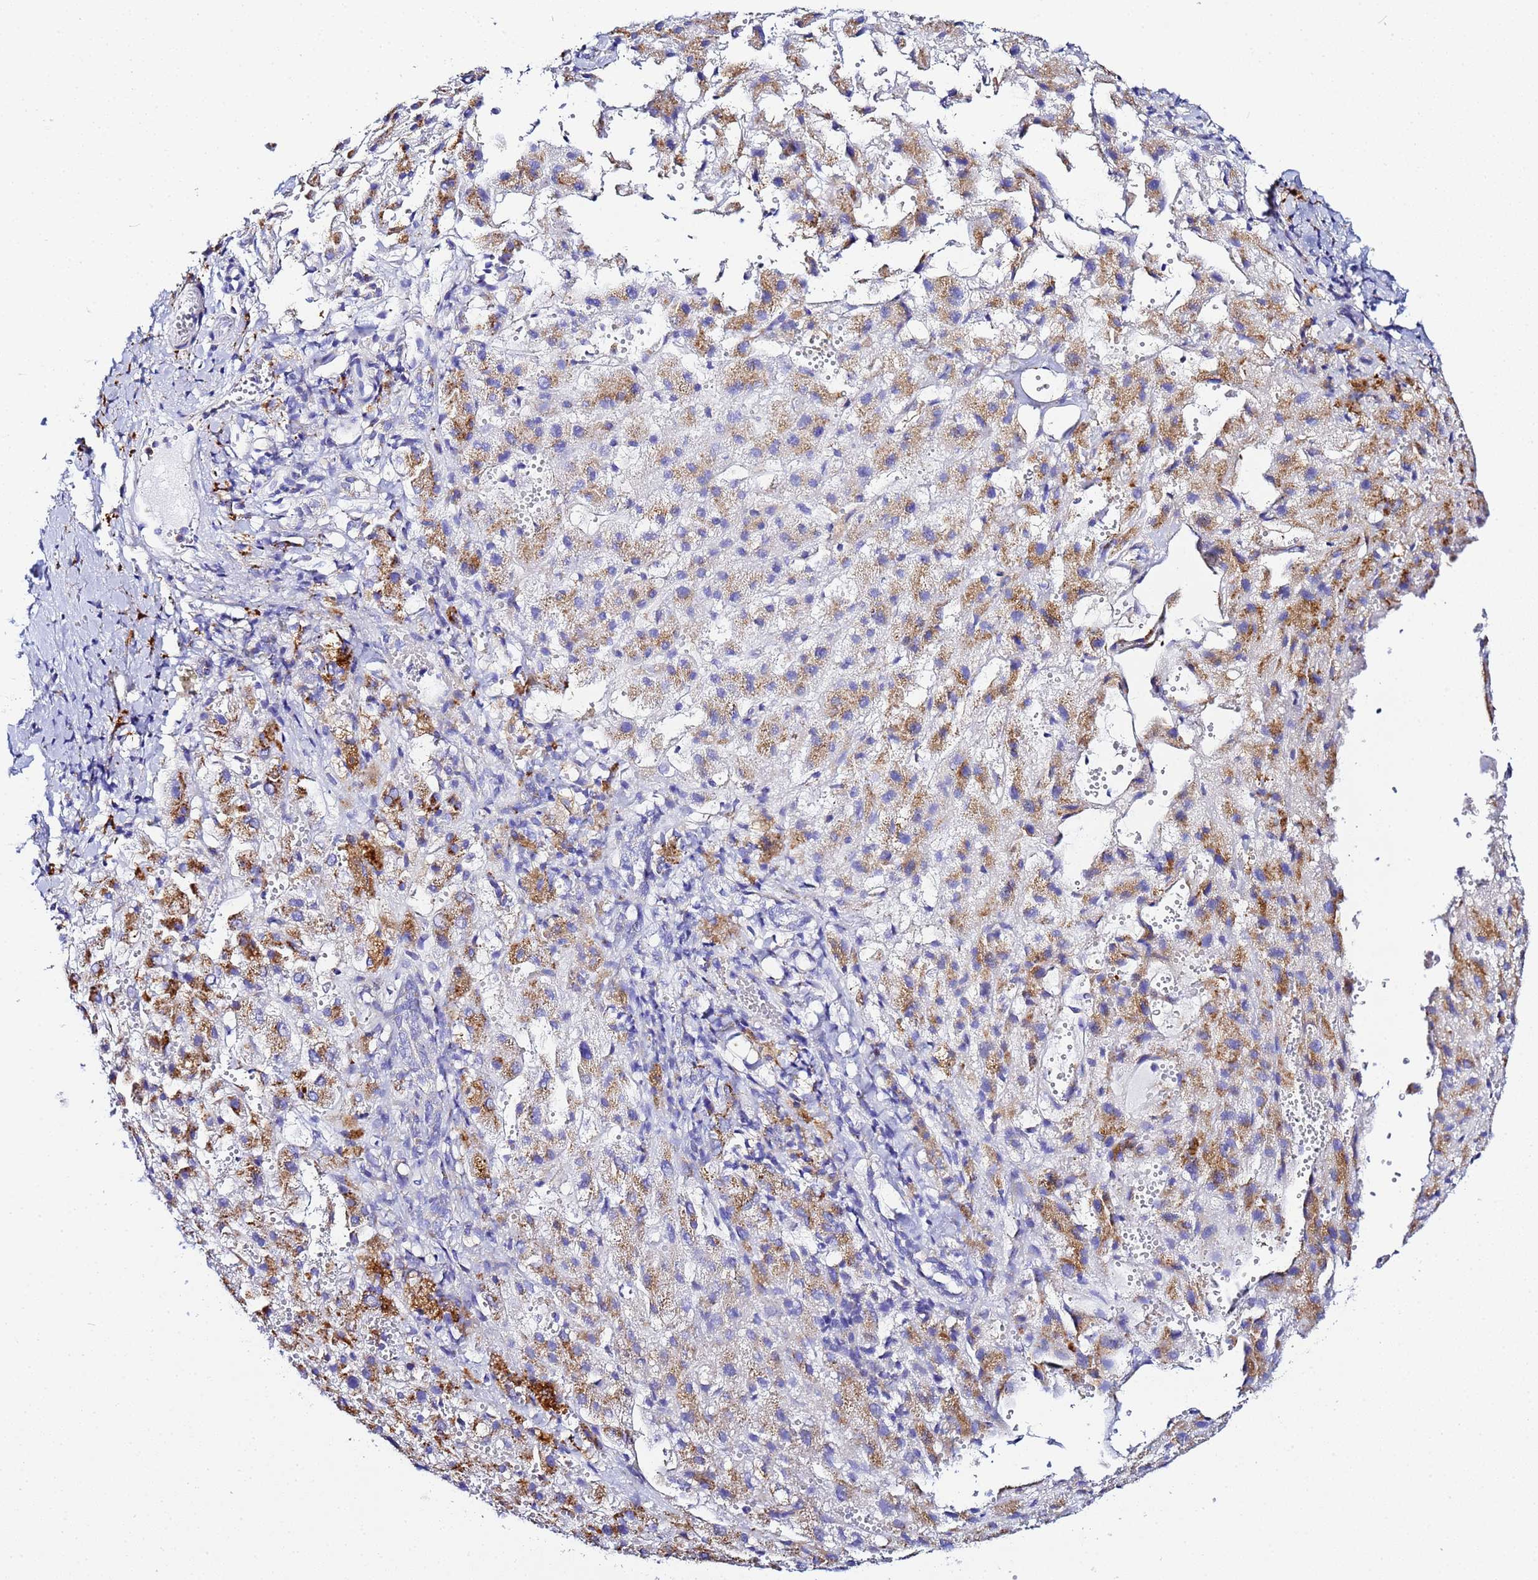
{"staining": {"intensity": "moderate", "quantity": ">75%", "location": "cytoplasmic/membranous"}, "tissue": "liver cancer", "cell_type": "Tumor cells", "image_type": "cancer", "snomed": [{"axis": "morphology", "description": "Carcinoma, Hepatocellular, NOS"}, {"axis": "topography", "description": "Liver"}], "caption": "IHC (DAB (3,3'-diaminobenzidine)) staining of hepatocellular carcinoma (liver) demonstrates moderate cytoplasmic/membranous protein staining in about >75% of tumor cells.", "gene": "VTI1B", "patient": {"sex": "female", "age": 58}}